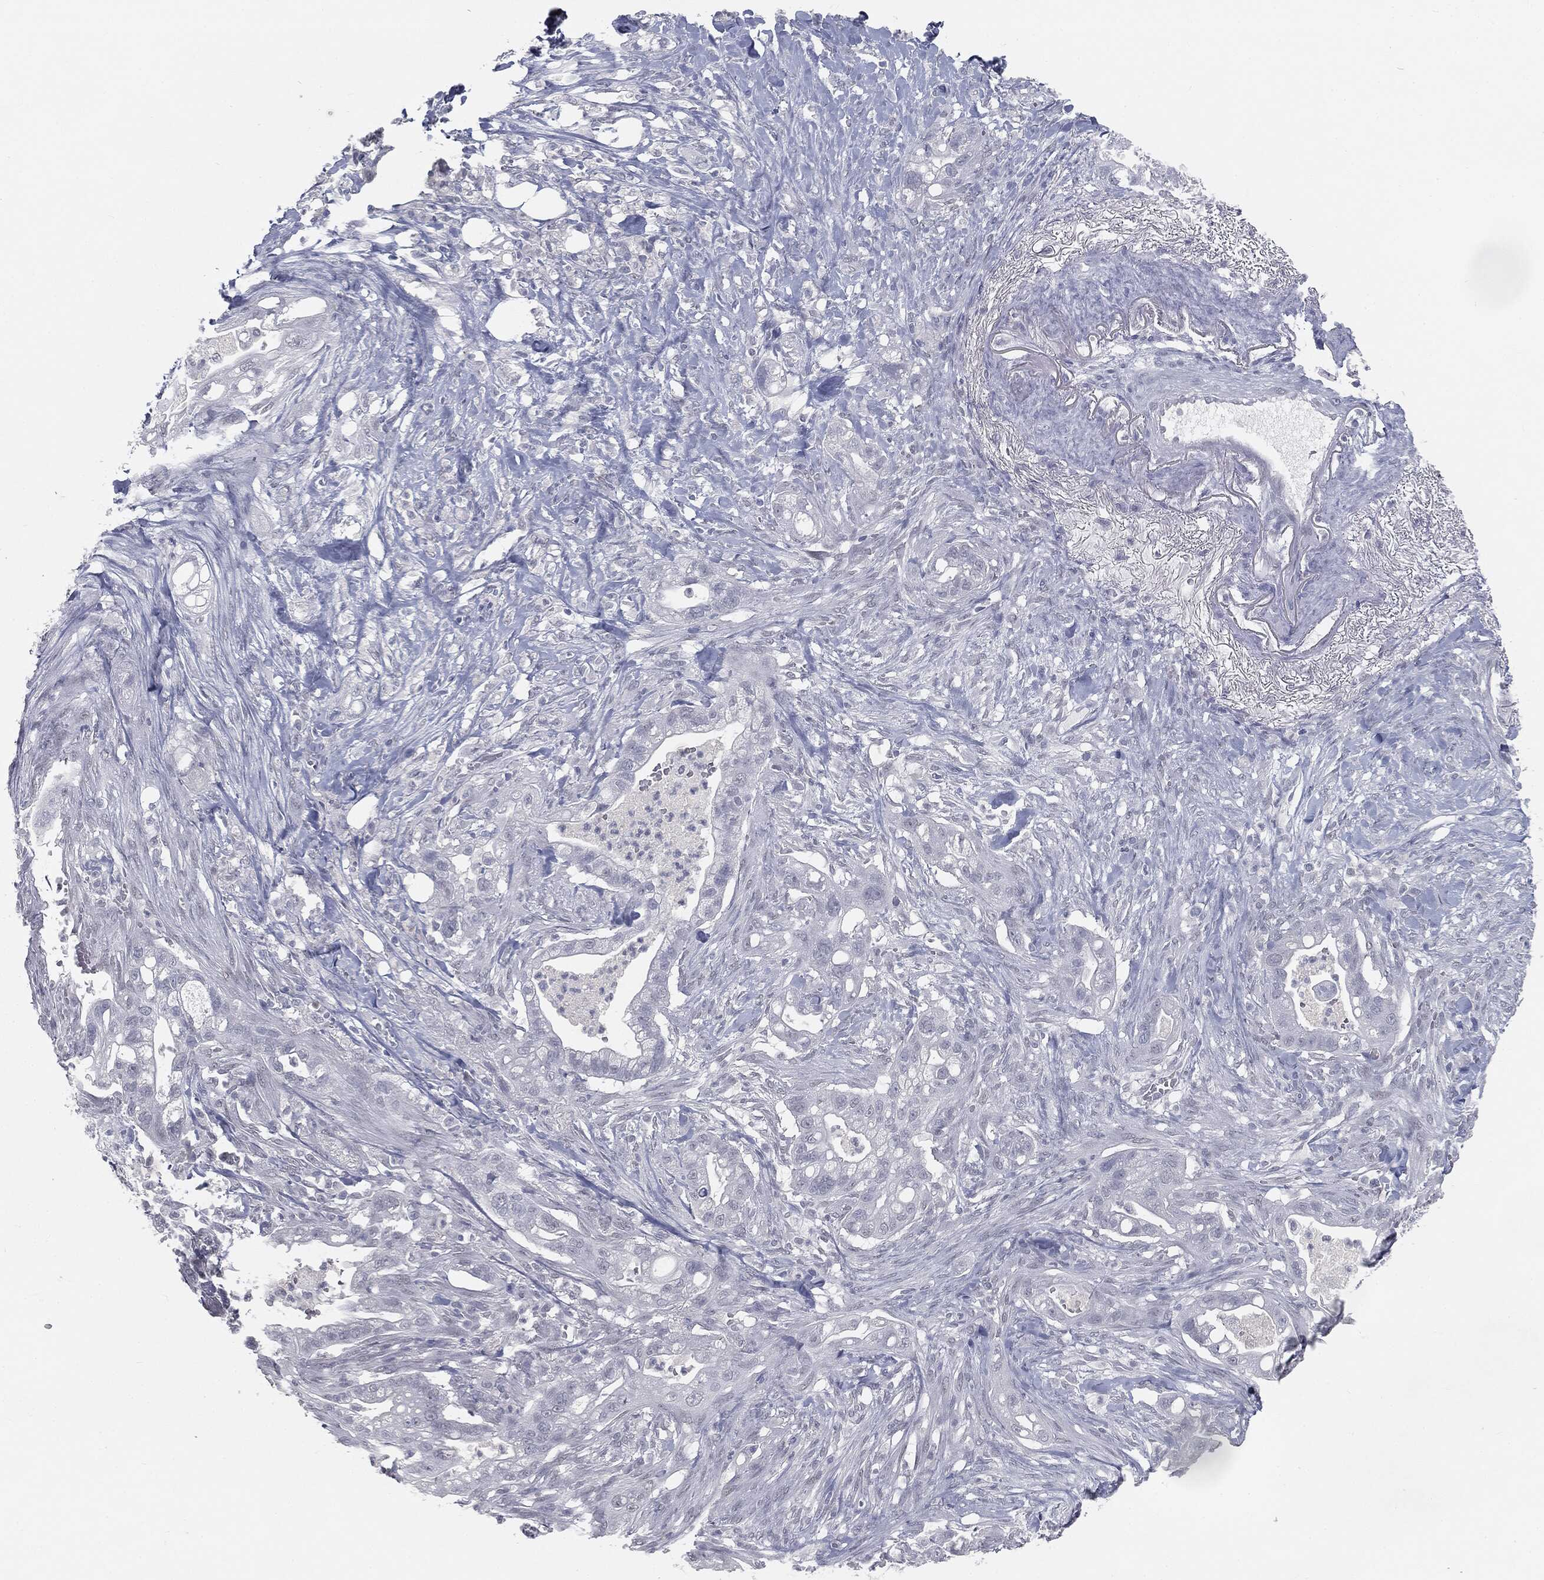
{"staining": {"intensity": "negative", "quantity": "none", "location": "none"}, "tissue": "pancreatic cancer", "cell_type": "Tumor cells", "image_type": "cancer", "snomed": [{"axis": "morphology", "description": "Adenocarcinoma, NOS"}, {"axis": "topography", "description": "Pancreas"}], "caption": "Tumor cells are negative for protein expression in human pancreatic cancer (adenocarcinoma).", "gene": "PRAME", "patient": {"sex": "male", "age": 44}}